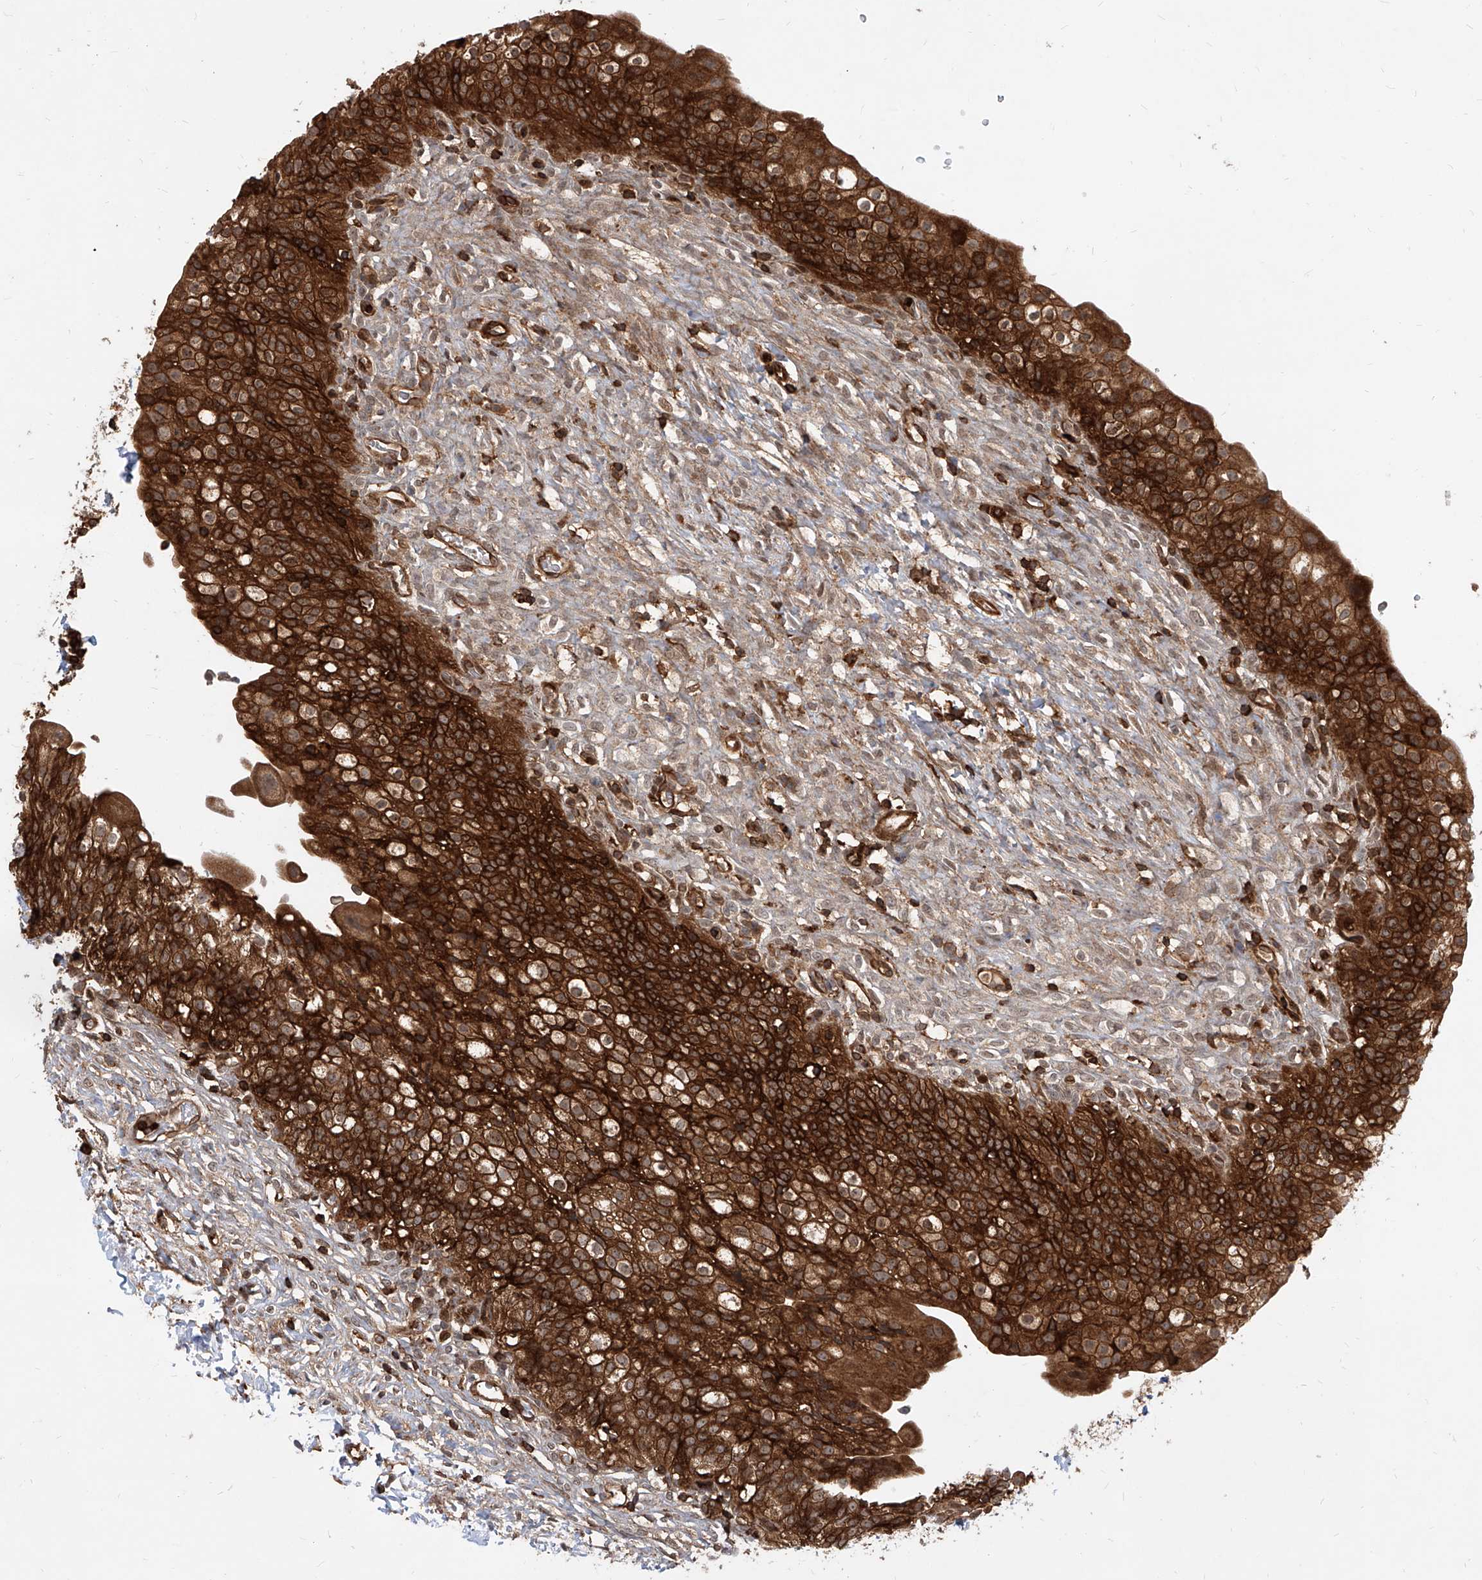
{"staining": {"intensity": "strong", "quantity": ">75%", "location": "cytoplasmic/membranous"}, "tissue": "urinary bladder", "cell_type": "Urothelial cells", "image_type": "normal", "snomed": [{"axis": "morphology", "description": "Normal tissue, NOS"}, {"axis": "topography", "description": "Urinary bladder"}], "caption": "Immunohistochemistry (IHC) histopathology image of unremarkable human urinary bladder stained for a protein (brown), which demonstrates high levels of strong cytoplasmic/membranous positivity in approximately >75% of urothelial cells.", "gene": "MAGED2", "patient": {"sex": "male", "age": 55}}